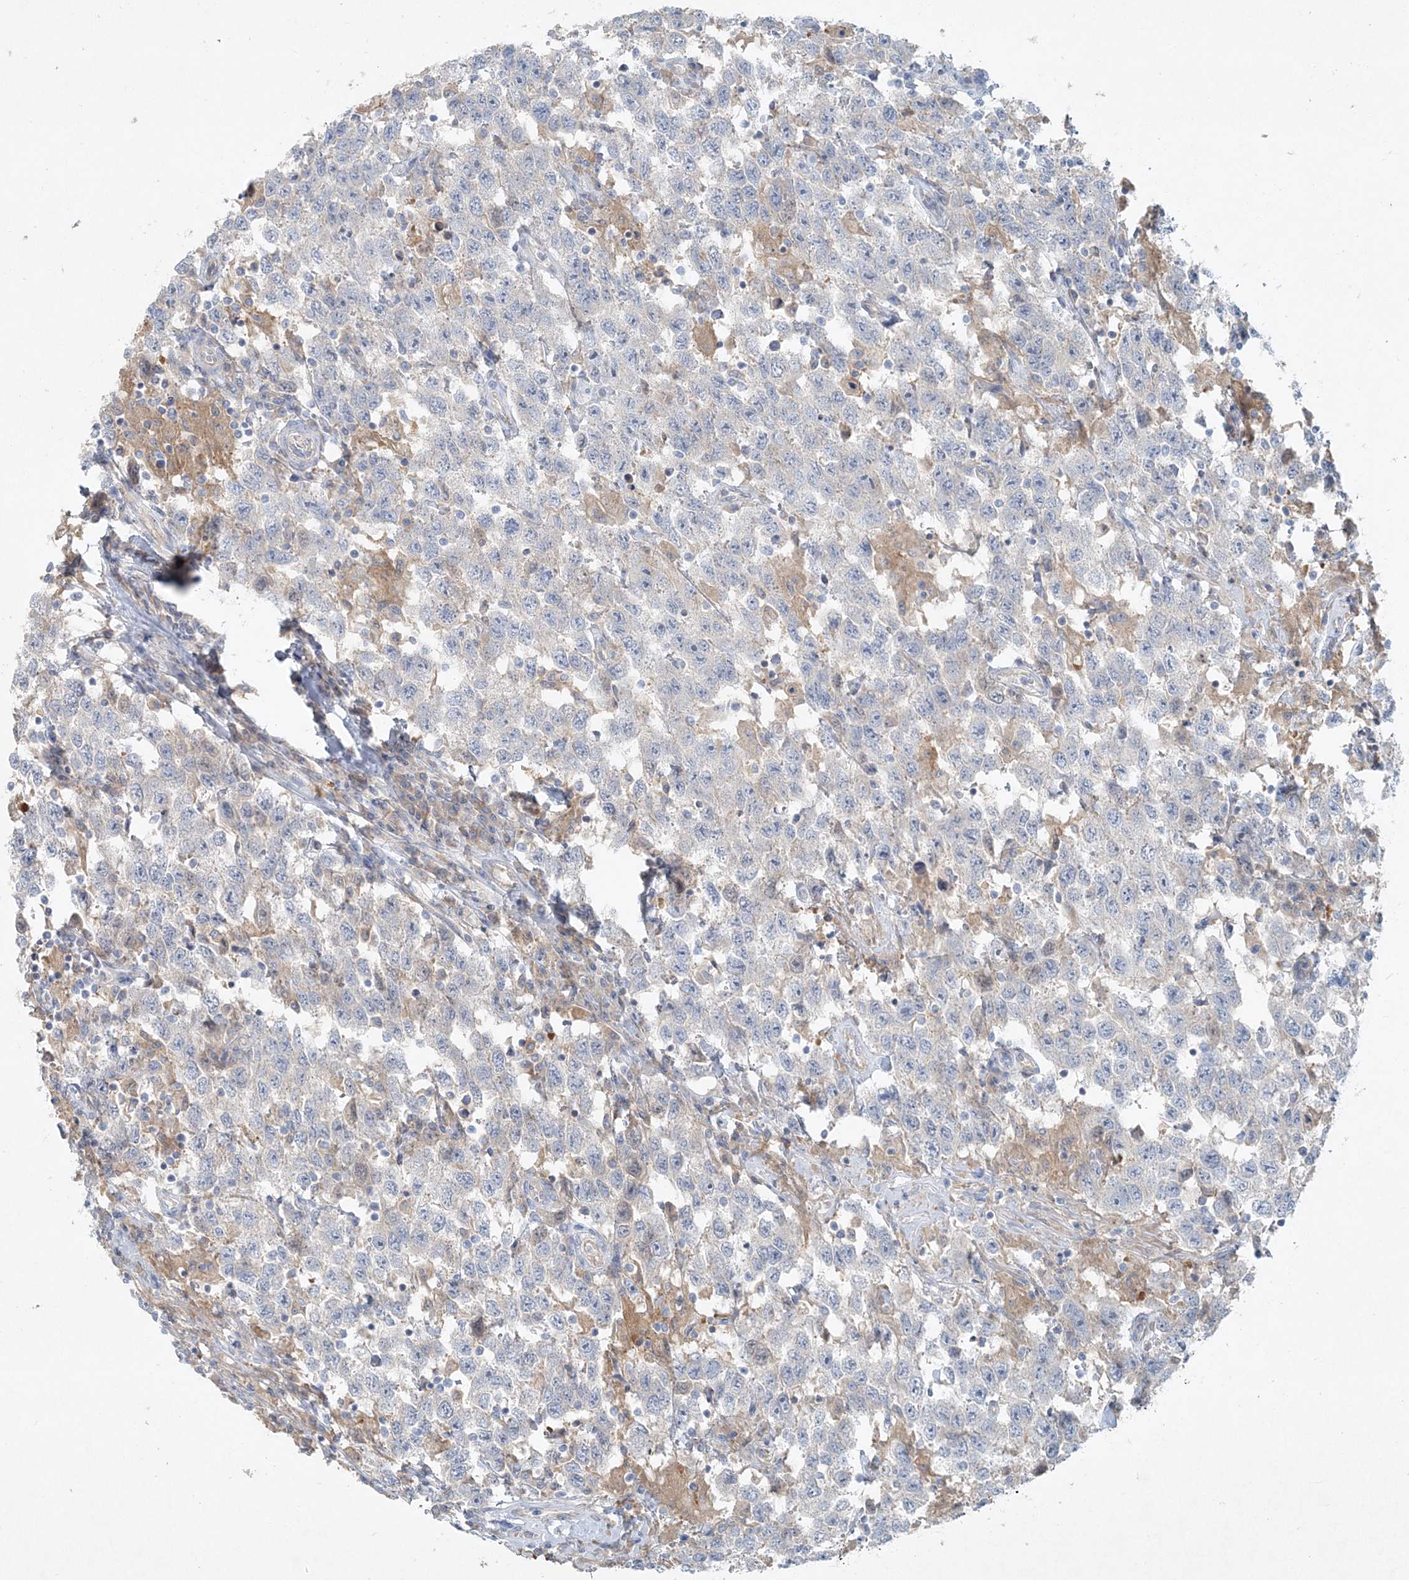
{"staining": {"intensity": "negative", "quantity": "none", "location": "none"}, "tissue": "testis cancer", "cell_type": "Tumor cells", "image_type": "cancer", "snomed": [{"axis": "morphology", "description": "Seminoma, NOS"}, {"axis": "topography", "description": "Testis"}], "caption": "A micrograph of testis seminoma stained for a protein demonstrates no brown staining in tumor cells.", "gene": "ATP11A", "patient": {"sex": "male", "age": 41}}